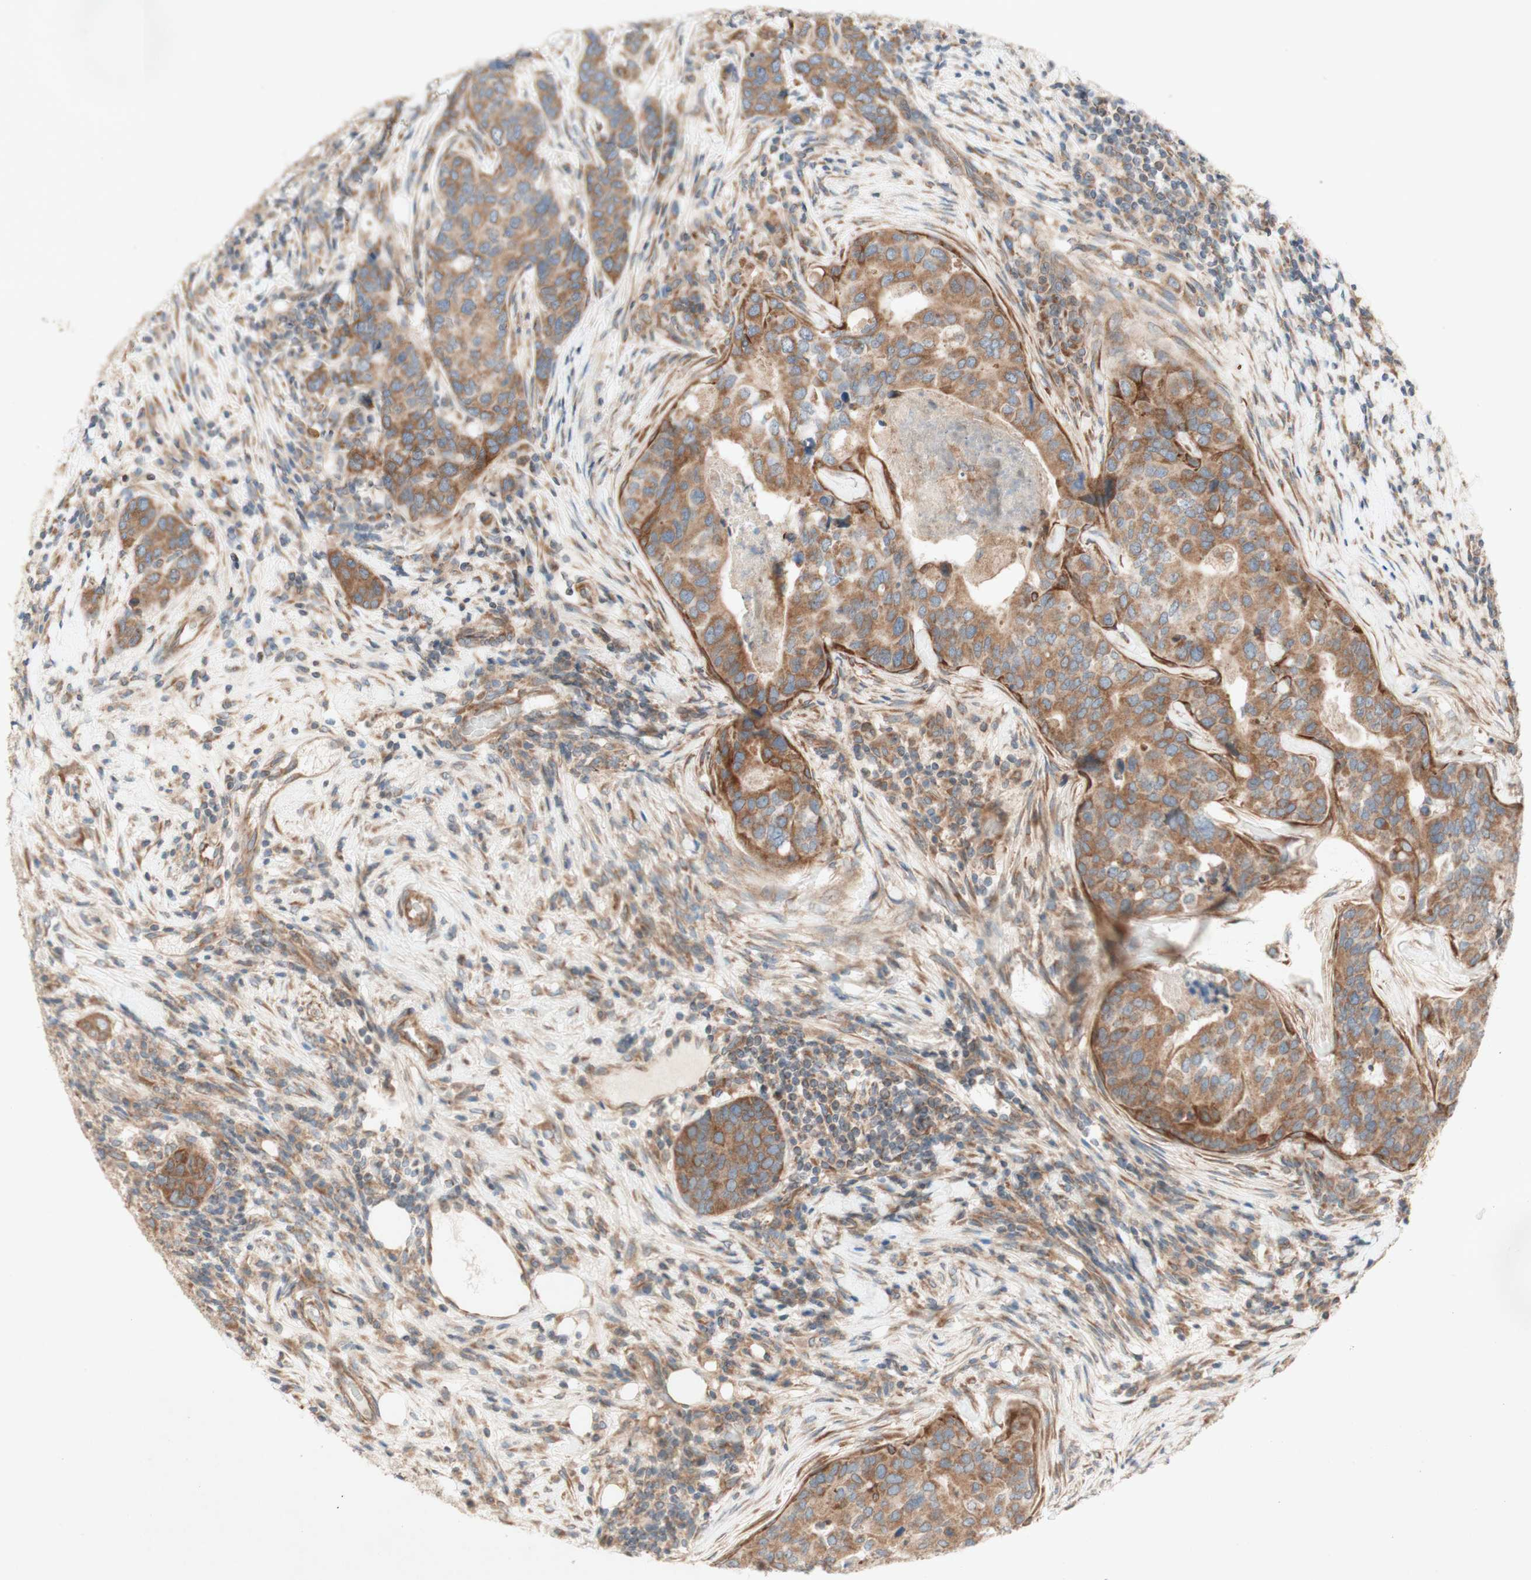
{"staining": {"intensity": "moderate", "quantity": ">75%", "location": "cytoplasmic/membranous"}, "tissue": "breast cancer", "cell_type": "Tumor cells", "image_type": "cancer", "snomed": [{"axis": "morphology", "description": "Lobular carcinoma"}, {"axis": "topography", "description": "Breast"}], "caption": "IHC image of neoplastic tissue: breast cancer stained using immunohistochemistry (IHC) demonstrates medium levels of moderate protein expression localized specifically in the cytoplasmic/membranous of tumor cells, appearing as a cytoplasmic/membranous brown color.", "gene": "SOCS2", "patient": {"sex": "female", "age": 59}}